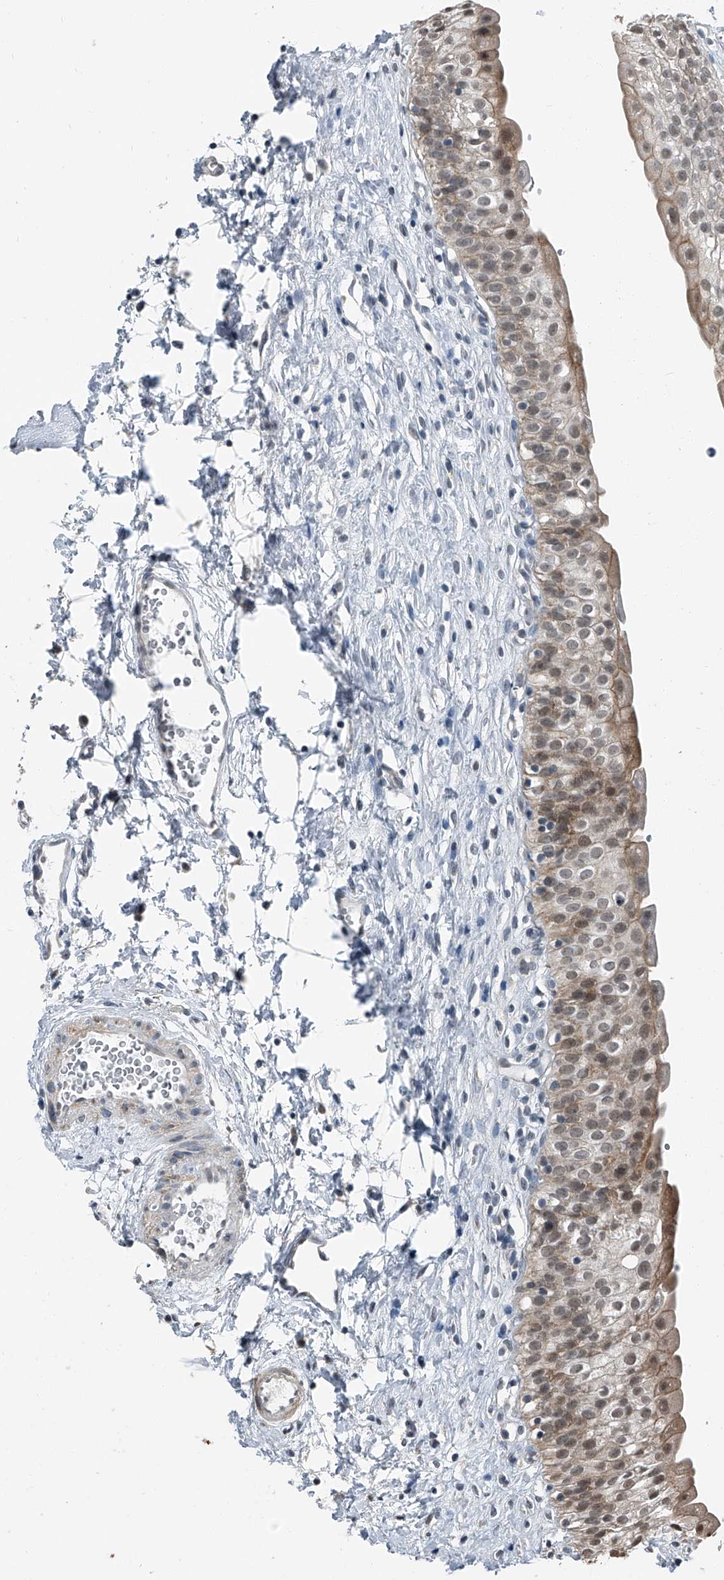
{"staining": {"intensity": "moderate", "quantity": "<25%", "location": "cytoplasmic/membranous,nuclear"}, "tissue": "urinary bladder", "cell_type": "Urothelial cells", "image_type": "normal", "snomed": [{"axis": "morphology", "description": "Normal tissue, NOS"}, {"axis": "topography", "description": "Urinary bladder"}], "caption": "Immunohistochemistry micrograph of benign human urinary bladder stained for a protein (brown), which displays low levels of moderate cytoplasmic/membranous,nuclear expression in about <25% of urothelial cells.", "gene": "CHRNA7", "patient": {"sex": "male", "age": 51}}